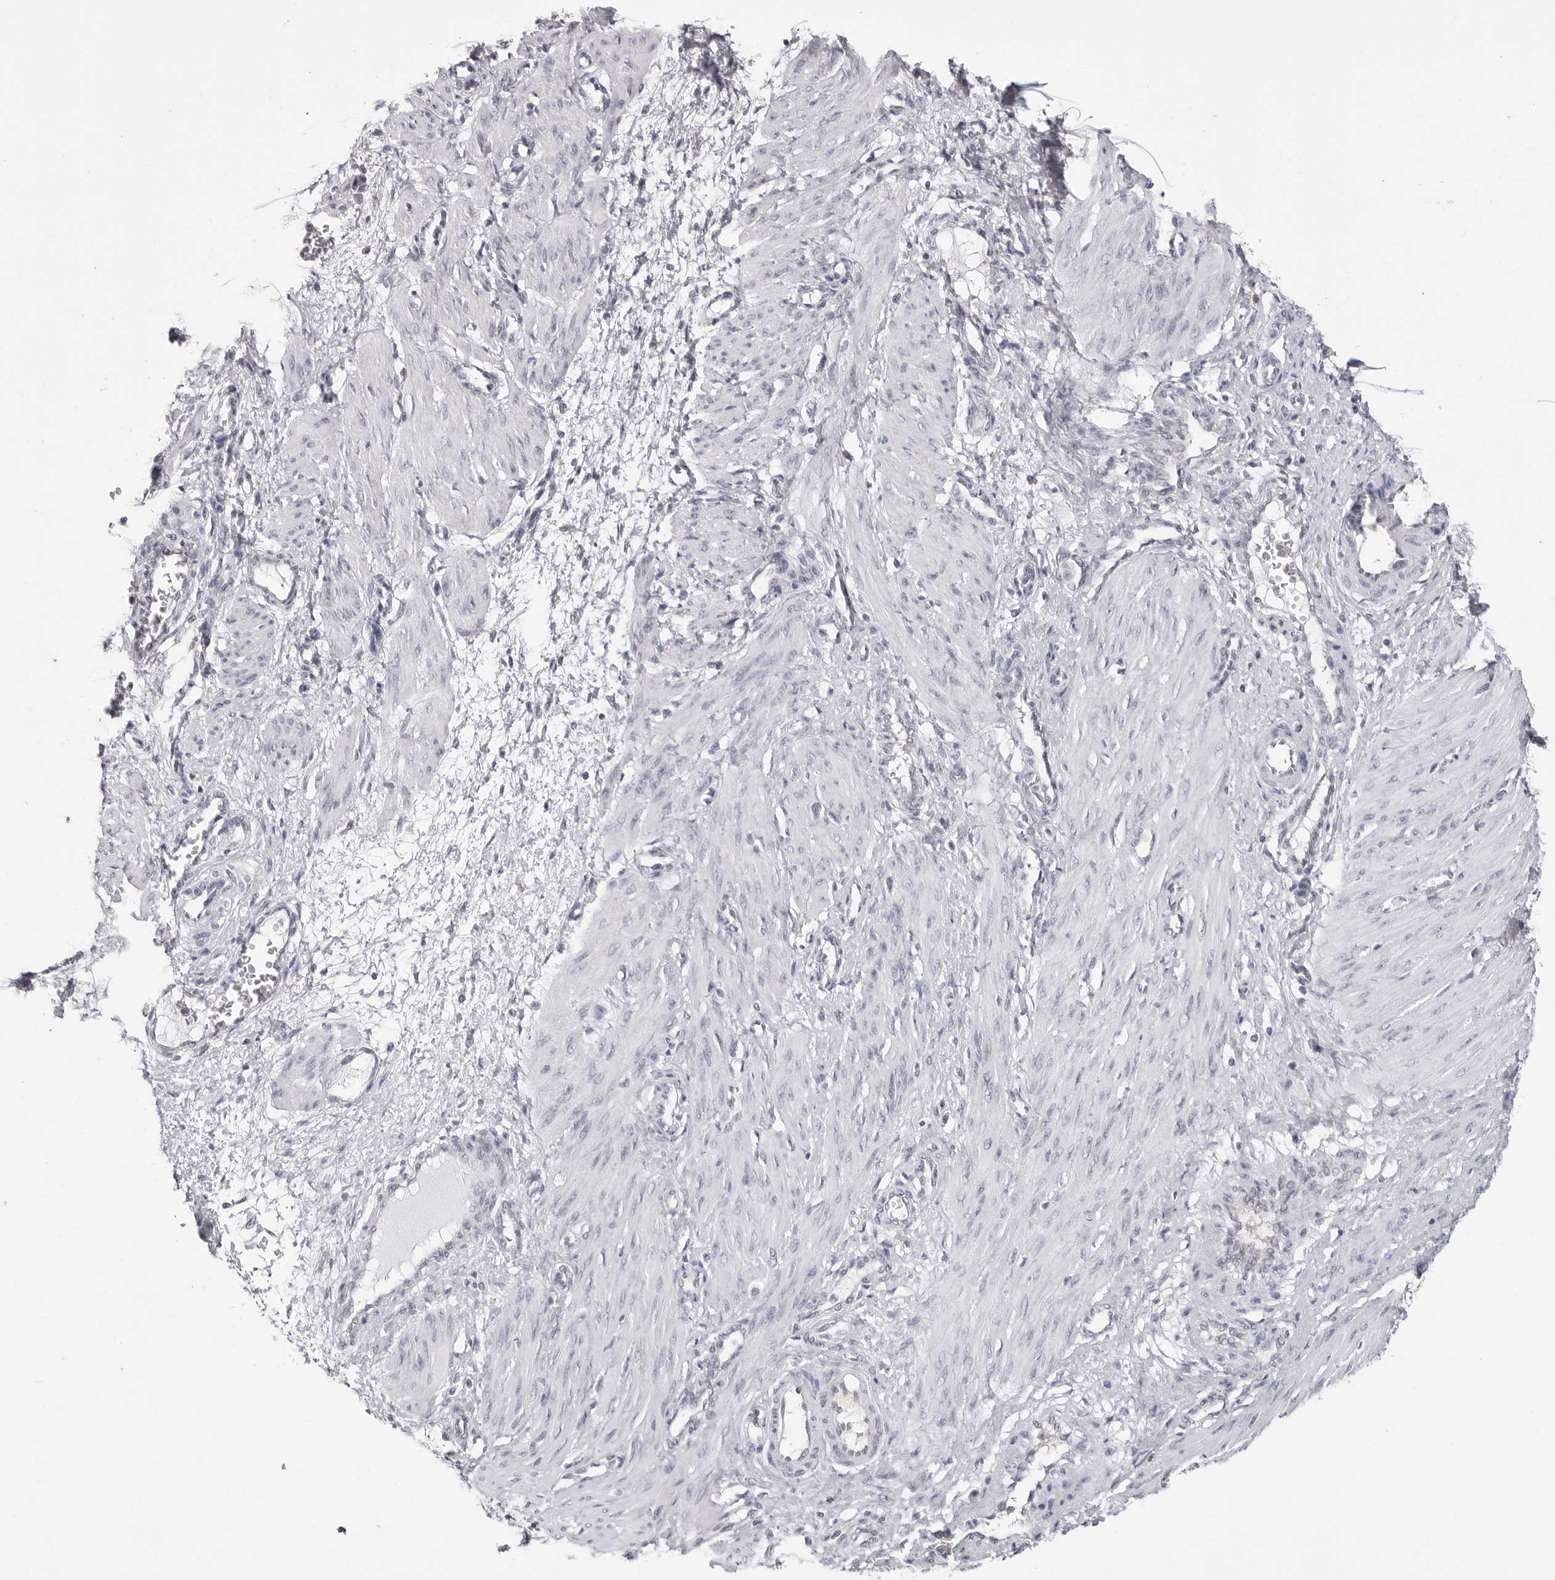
{"staining": {"intensity": "negative", "quantity": "none", "location": "none"}, "tissue": "smooth muscle", "cell_type": "Smooth muscle cells", "image_type": "normal", "snomed": [{"axis": "morphology", "description": "Normal tissue, NOS"}, {"axis": "topography", "description": "Endometrium"}], "caption": "This micrograph is of unremarkable smooth muscle stained with immunohistochemistry to label a protein in brown with the nuclei are counter-stained blue. There is no expression in smooth muscle cells. Brightfield microscopy of immunohistochemistry stained with DAB (3,3'-diaminobenzidine) (brown) and hematoxylin (blue), captured at high magnification.", "gene": "YWHAG", "patient": {"sex": "female", "age": 33}}